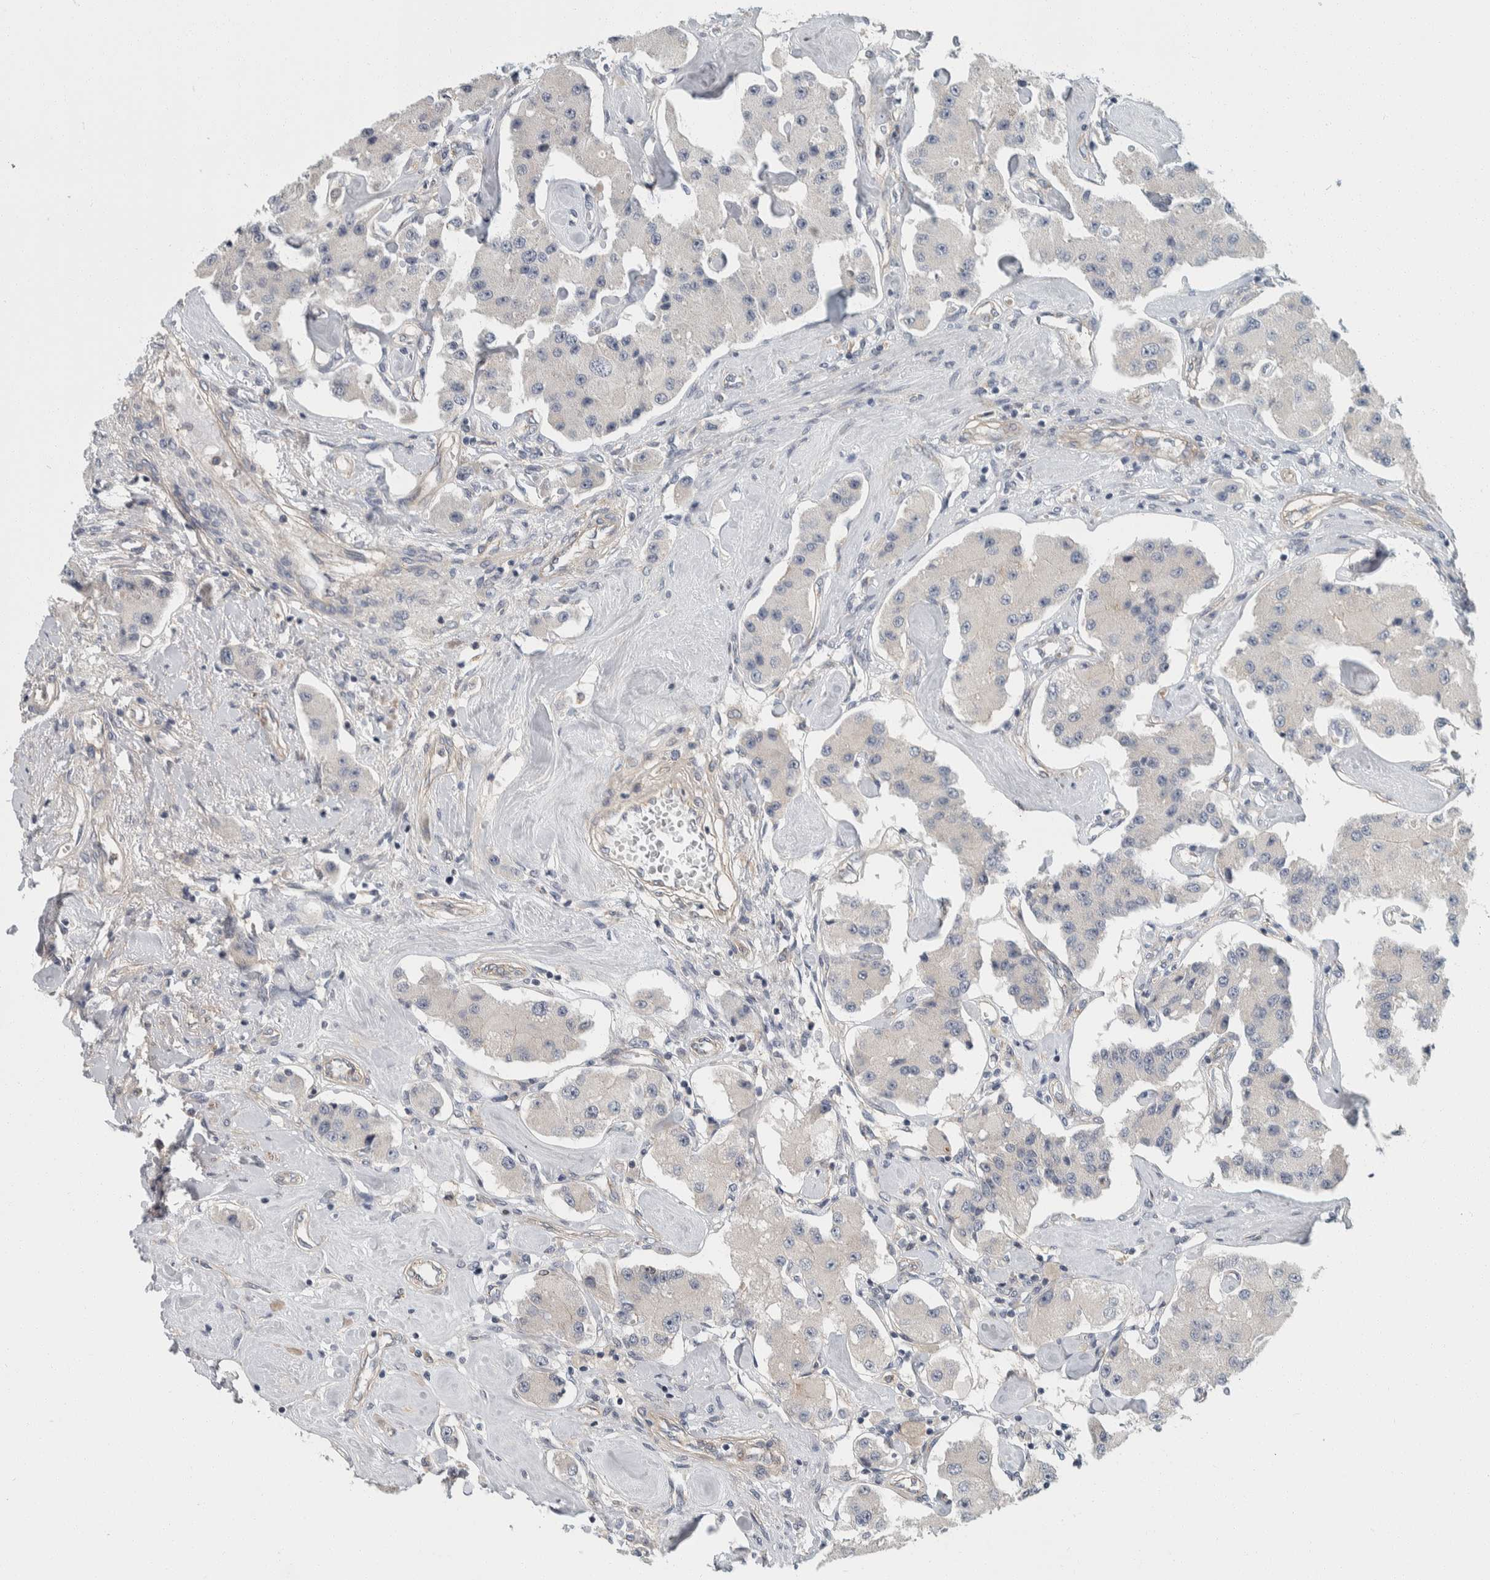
{"staining": {"intensity": "negative", "quantity": "none", "location": "none"}, "tissue": "carcinoid", "cell_type": "Tumor cells", "image_type": "cancer", "snomed": [{"axis": "morphology", "description": "Carcinoid, malignant, NOS"}, {"axis": "topography", "description": "Pancreas"}], "caption": "The histopathology image reveals no significant staining in tumor cells of carcinoid (malignant). (Immunohistochemistry (ihc), brightfield microscopy, high magnification).", "gene": "KCNJ3", "patient": {"sex": "male", "age": 41}}